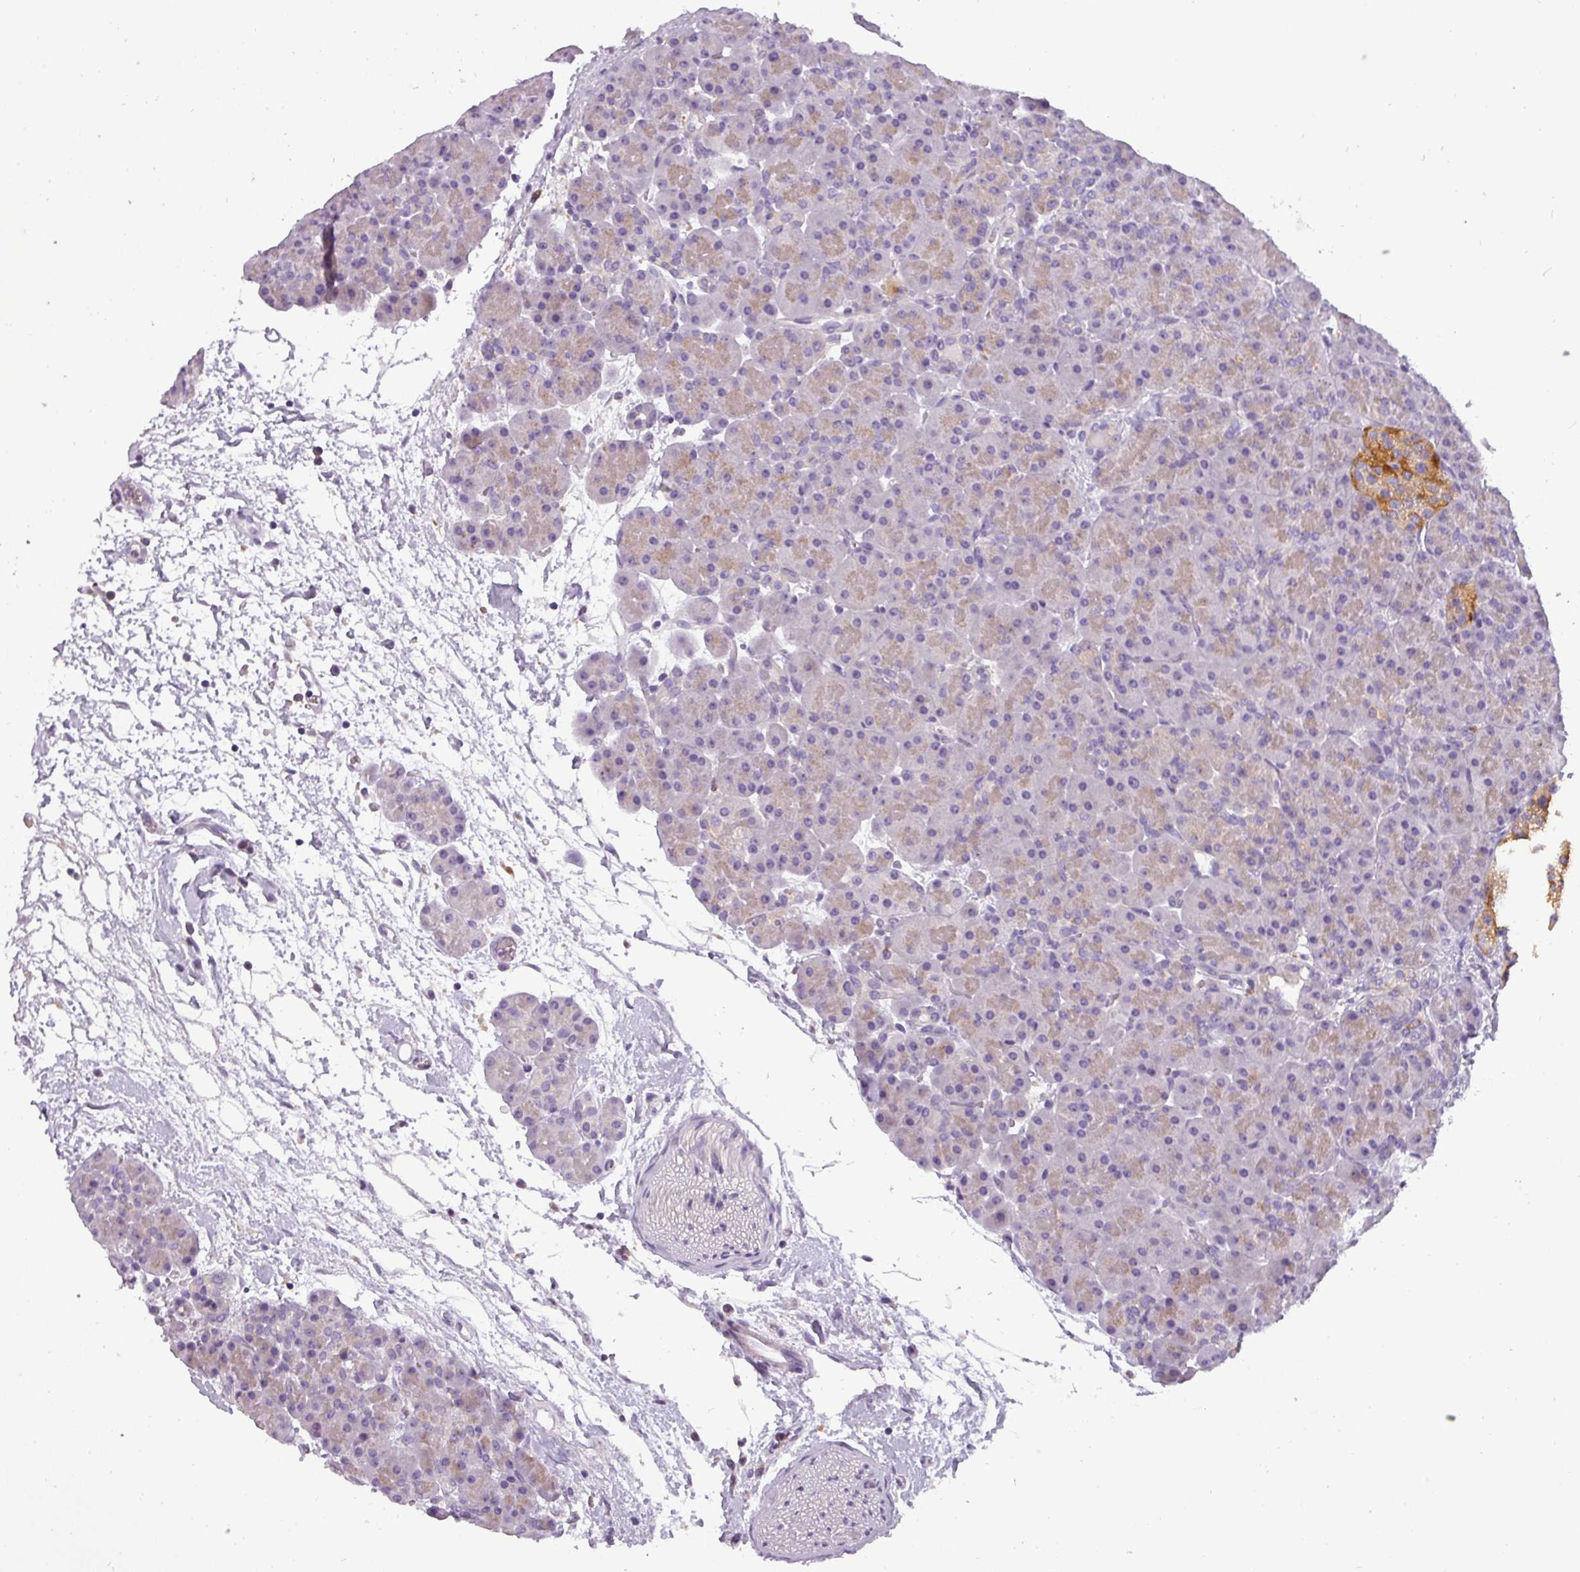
{"staining": {"intensity": "weak", "quantity": "25%-75%", "location": "cytoplasmic/membranous"}, "tissue": "pancreas", "cell_type": "Exocrine glandular cells", "image_type": "normal", "snomed": [{"axis": "morphology", "description": "Normal tissue, NOS"}, {"axis": "topography", "description": "Pancreas"}], "caption": "Immunohistochemical staining of normal human pancreas demonstrates low levels of weak cytoplasmic/membranous positivity in about 25%-75% of exocrine glandular cells.", "gene": "ATP6V1D", "patient": {"sex": "male", "age": 66}}